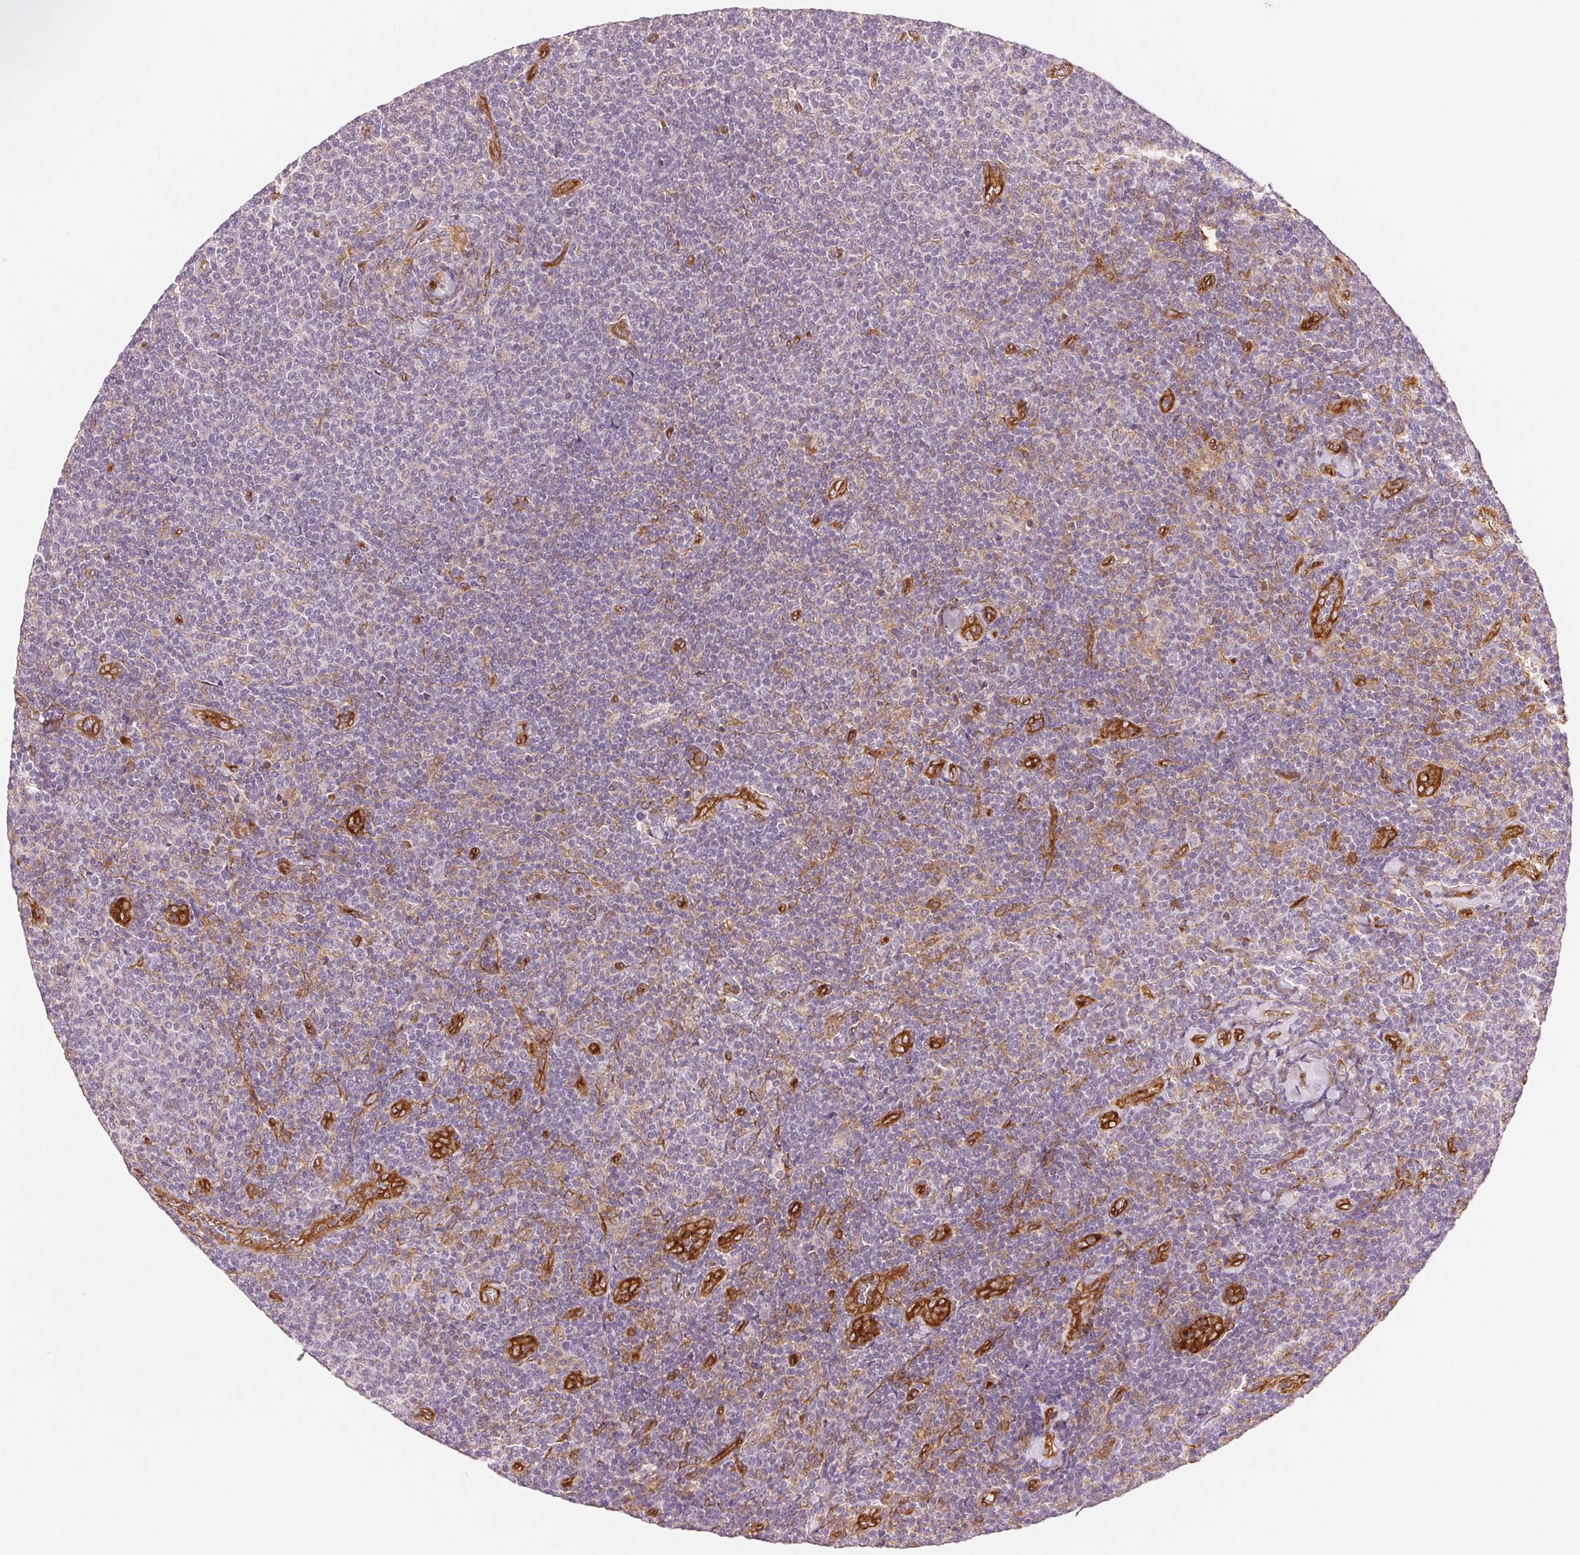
{"staining": {"intensity": "negative", "quantity": "none", "location": "none"}, "tissue": "lymphoma", "cell_type": "Tumor cells", "image_type": "cancer", "snomed": [{"axis": "morphology", "description": "Malignant lymphoma, non-Hodgkin's type, Low grade"}, {"axis": "topography", "description": "Lymph node"}], "caption": "Immunohistochemical staining of malignant lymphoma, non-Hodgkin's type (low-grade) displays no significant expression in tumor cells.", "gene": "DIAPH2", "patient": {"sex": "male", "age": 52}}